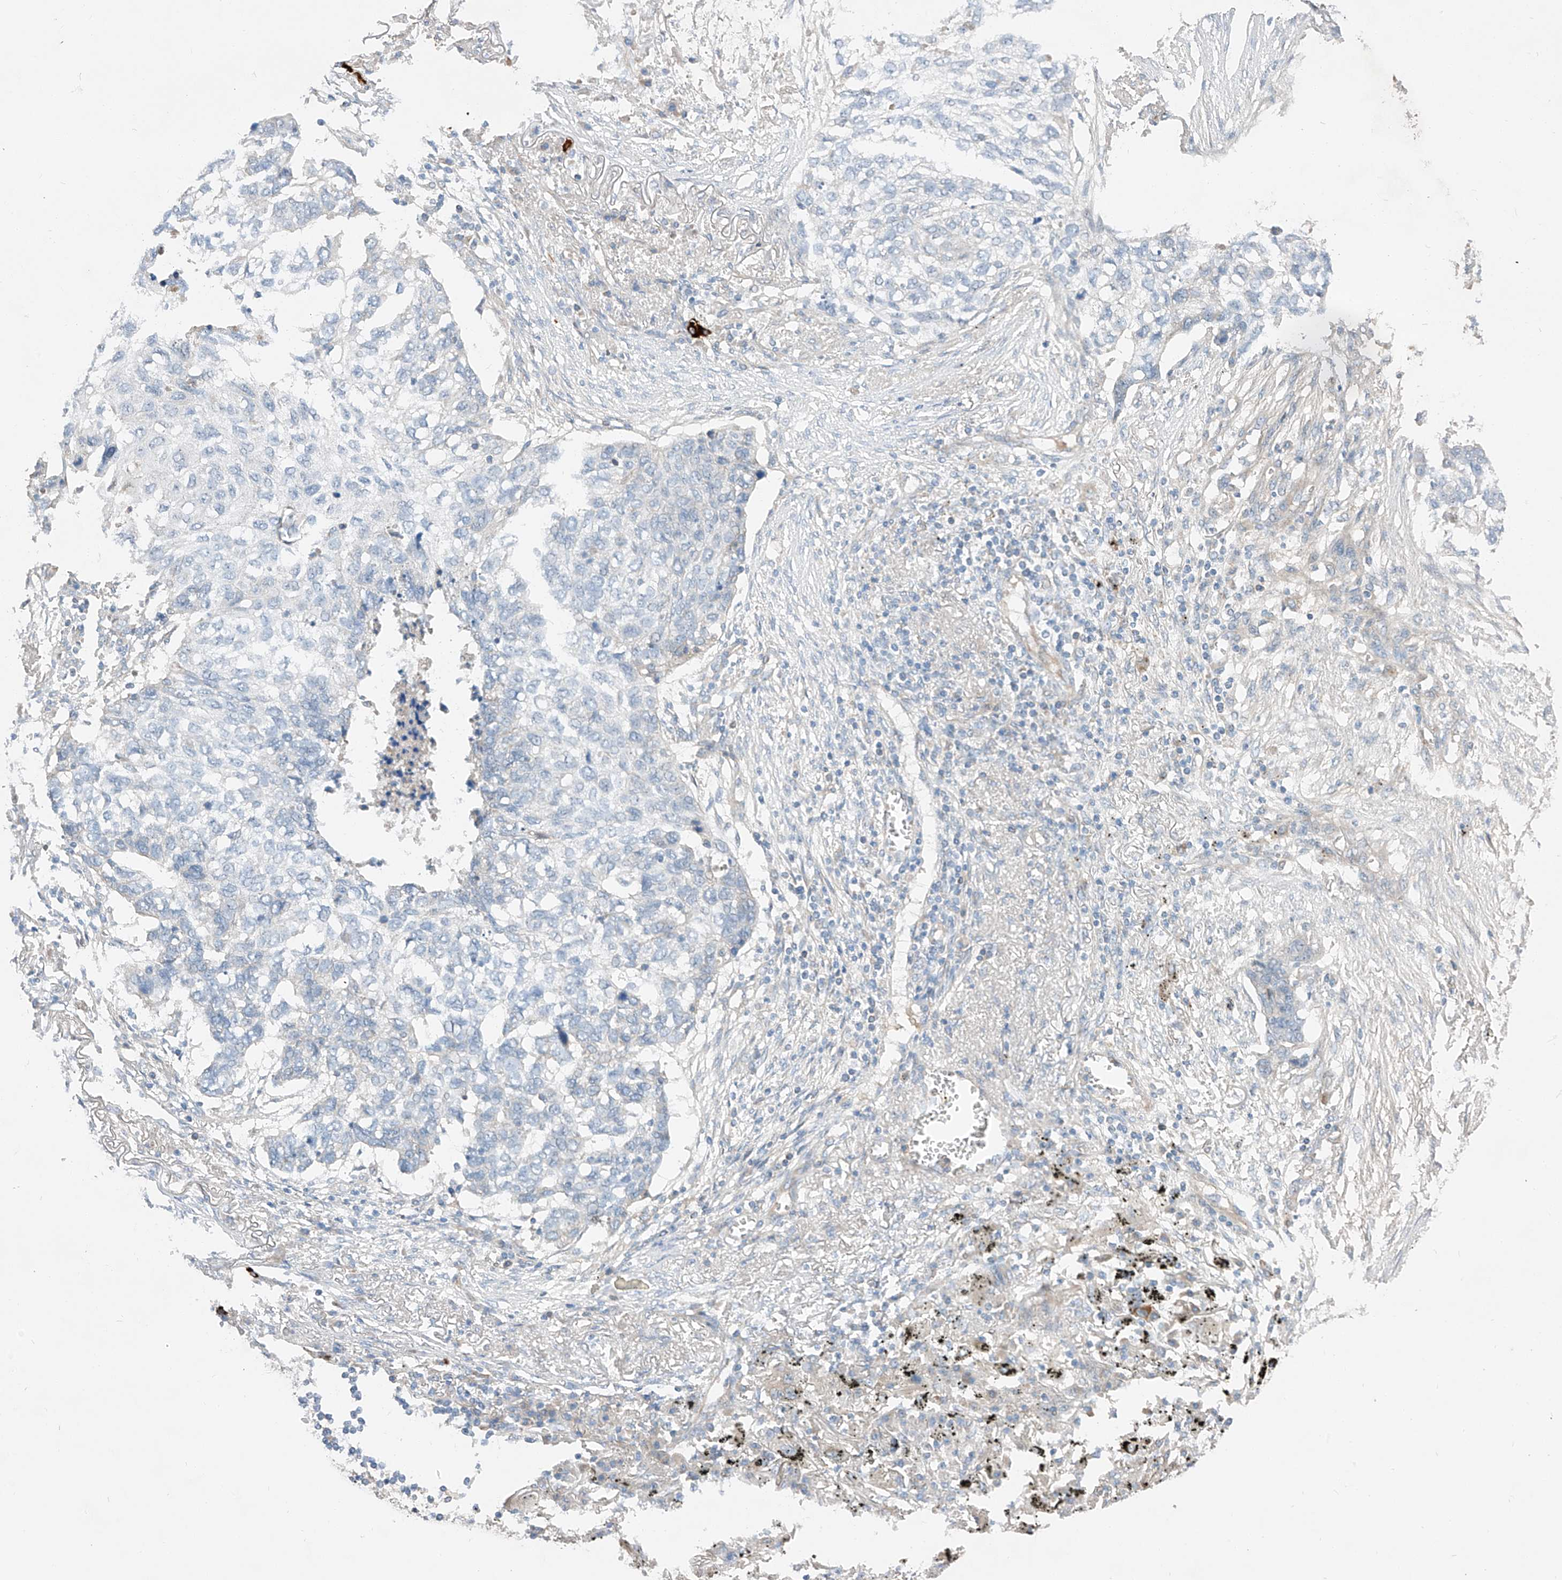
{"staining": {"intensity": "negative", "quantity": "none", "location": "none"}, "tissue": "lung cancer", "cell_type": "Tumor cells", "image_type": "cancer", "snomed": [{"axis": "morphology", "description": "Squamous cell carcinoma, NOS"}, {"axis": "topography", "description": "Lung"}], "caption": "DAB immunohistochemical staining of human lung cancer (squamous cell carcinoma) reveals no significant expression in tumor cells.", "gene": "RUSC1", "patient": {"sex": "female", "age": 63}}